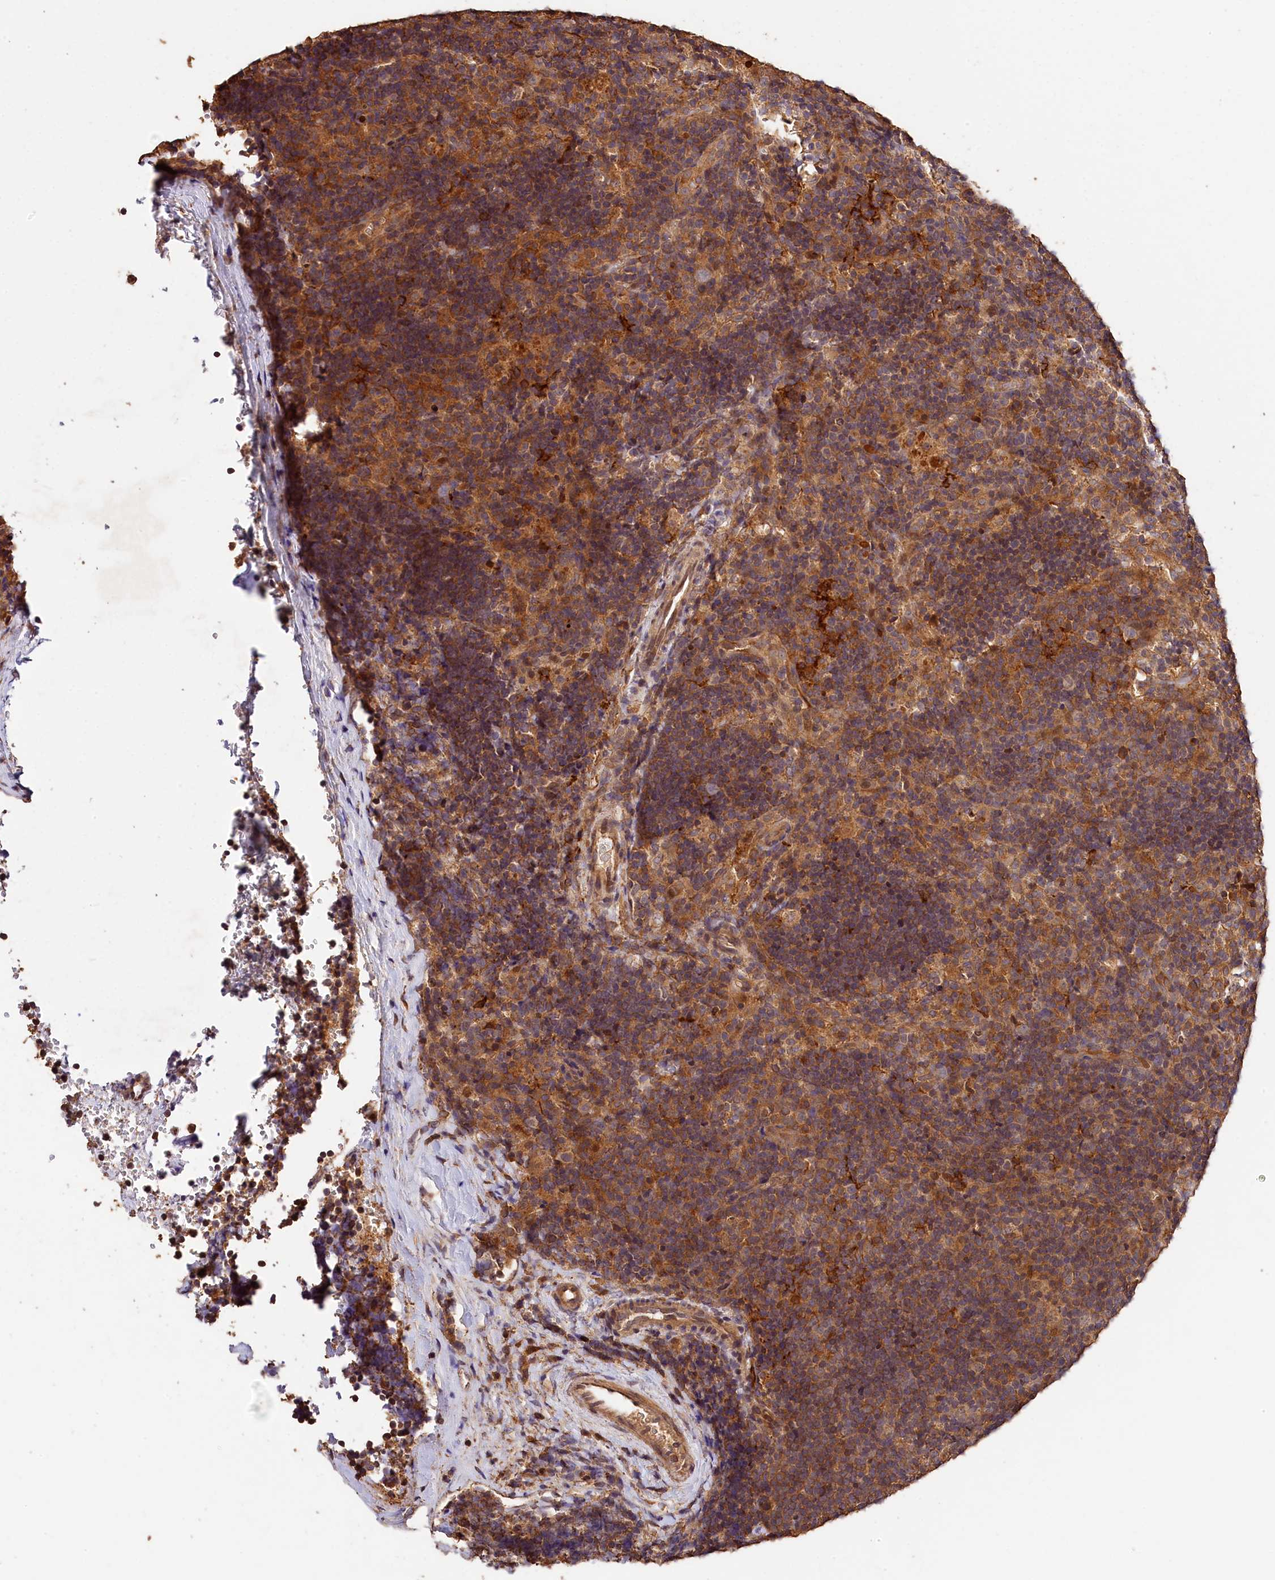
{"staining": {"intensity": "weak", "quantity": "<25%", "location": "cytoplasmic/membranous"}, "tissue": "lymphoma", "cell_type": "Tumor cells", "image_type": "cancer", "snomed": [{"axis": "morphology", "description": "Hodgkin's disease, NOS"}, {"axis": "topography", "description": "Lymph node"}], "caption": "Tumor cells are negative for brown protein staining in lymphoma. Brightfield microscopy of immunohistochemistry stained with DAB (3,3'-diaminobenzidine) (brown) and hematoxylin (blue), captured at high magnification.", "gene": "KPTN", "patient": {"sex": "female", "age": 57}}